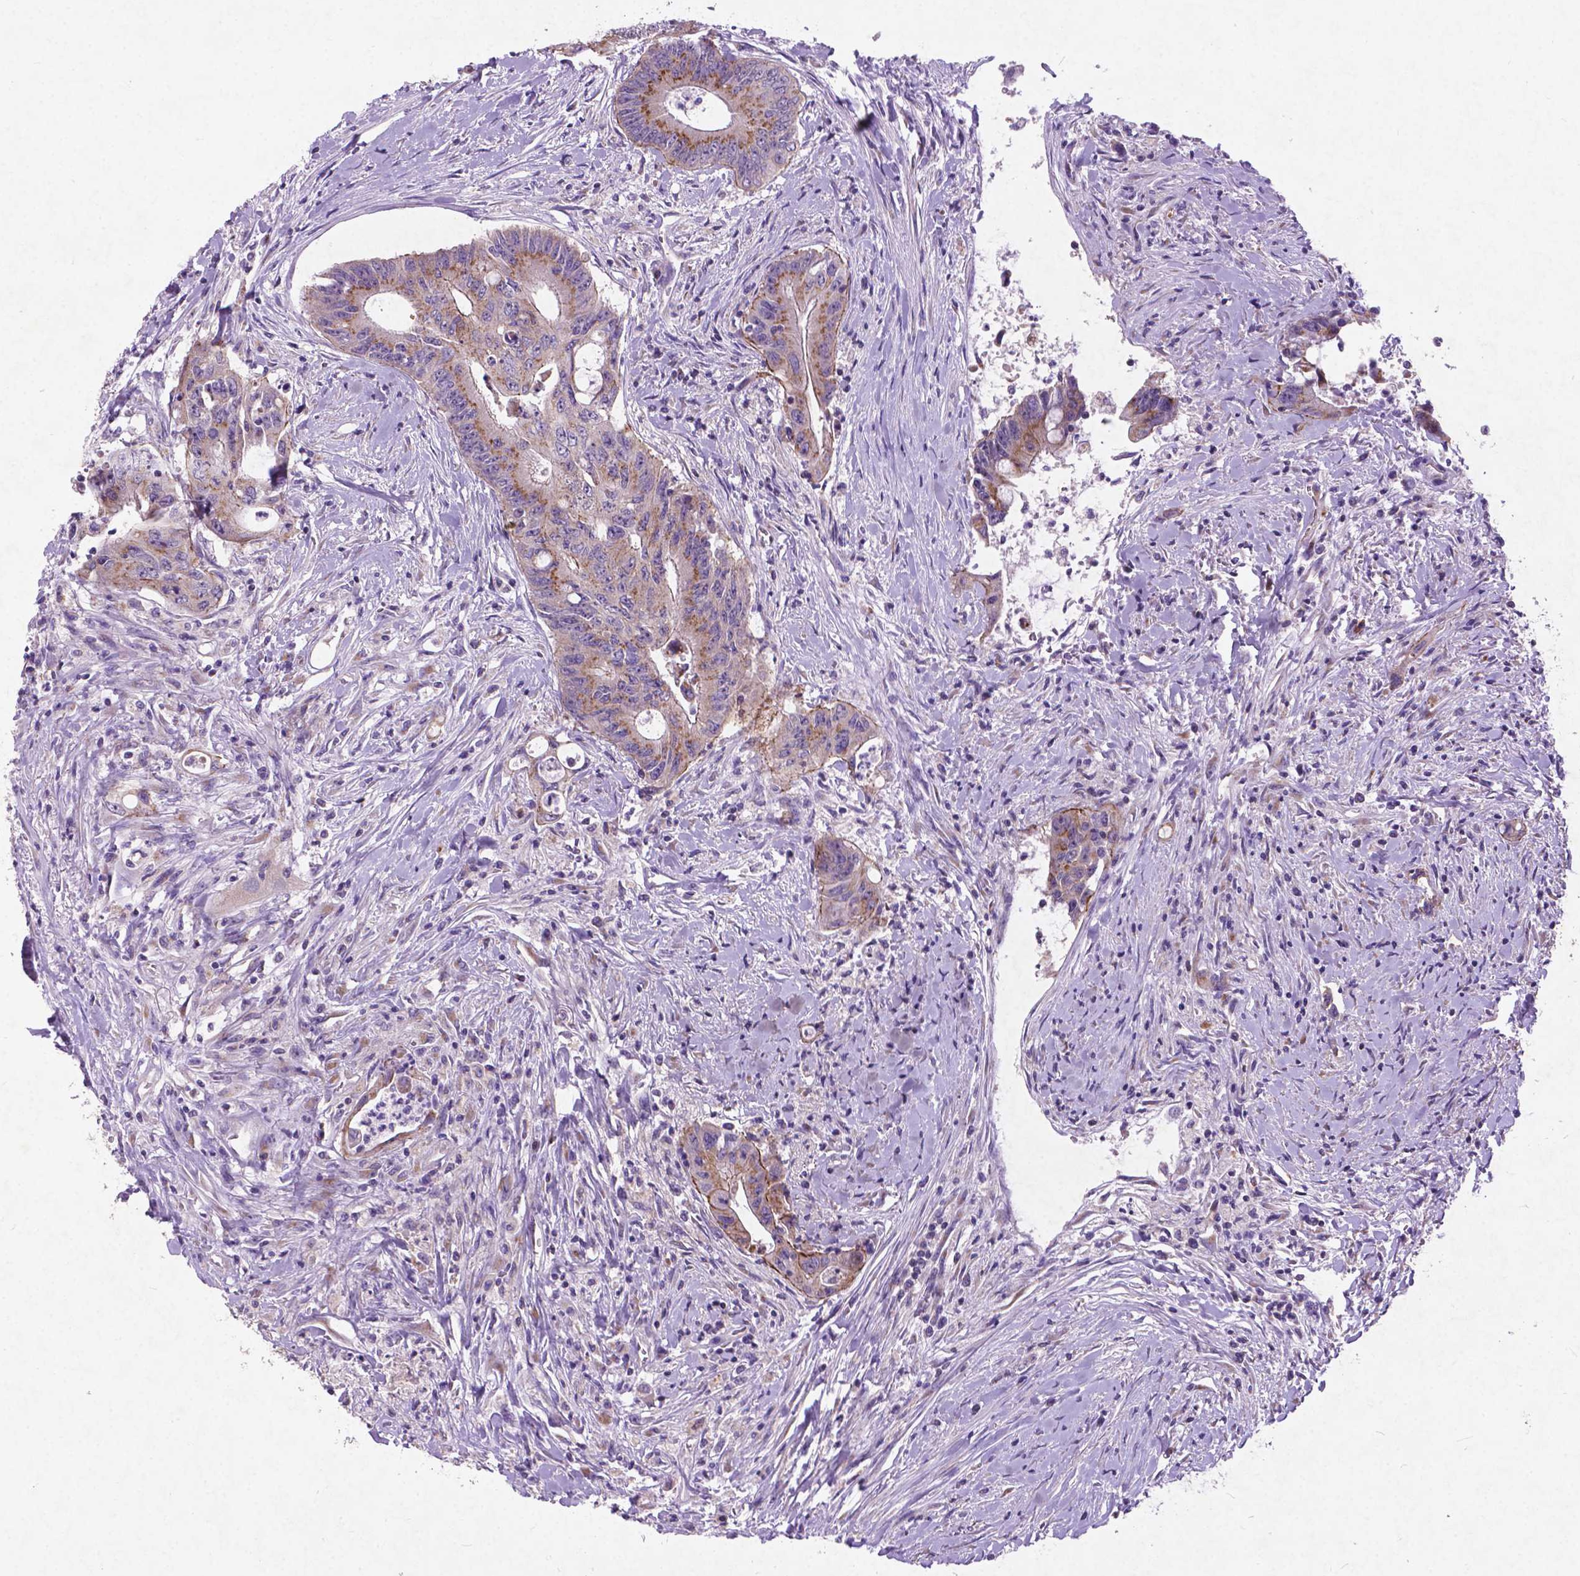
{"staining": {"intensity": "moderate", "quantity": ">75%", "location": "cytoplasmic/membranous"}, "tissue": "colorectal cancer", "cell_type": "Tumor cells", "image_type": "cancer", "snomed": [{"axis": "morphology", "description": "Adenocarcinoma, NOS"}, {"axis": "topography", "description": "Rectum"}], "caption": "Moderate cytoplasmic/membranous protein staining is appreciated in about >75% of tumor cells in colorectal cancer (adenocarcinoma).", "gene": "ATG4D", "patient": {"sex": "male", "age": 59}}